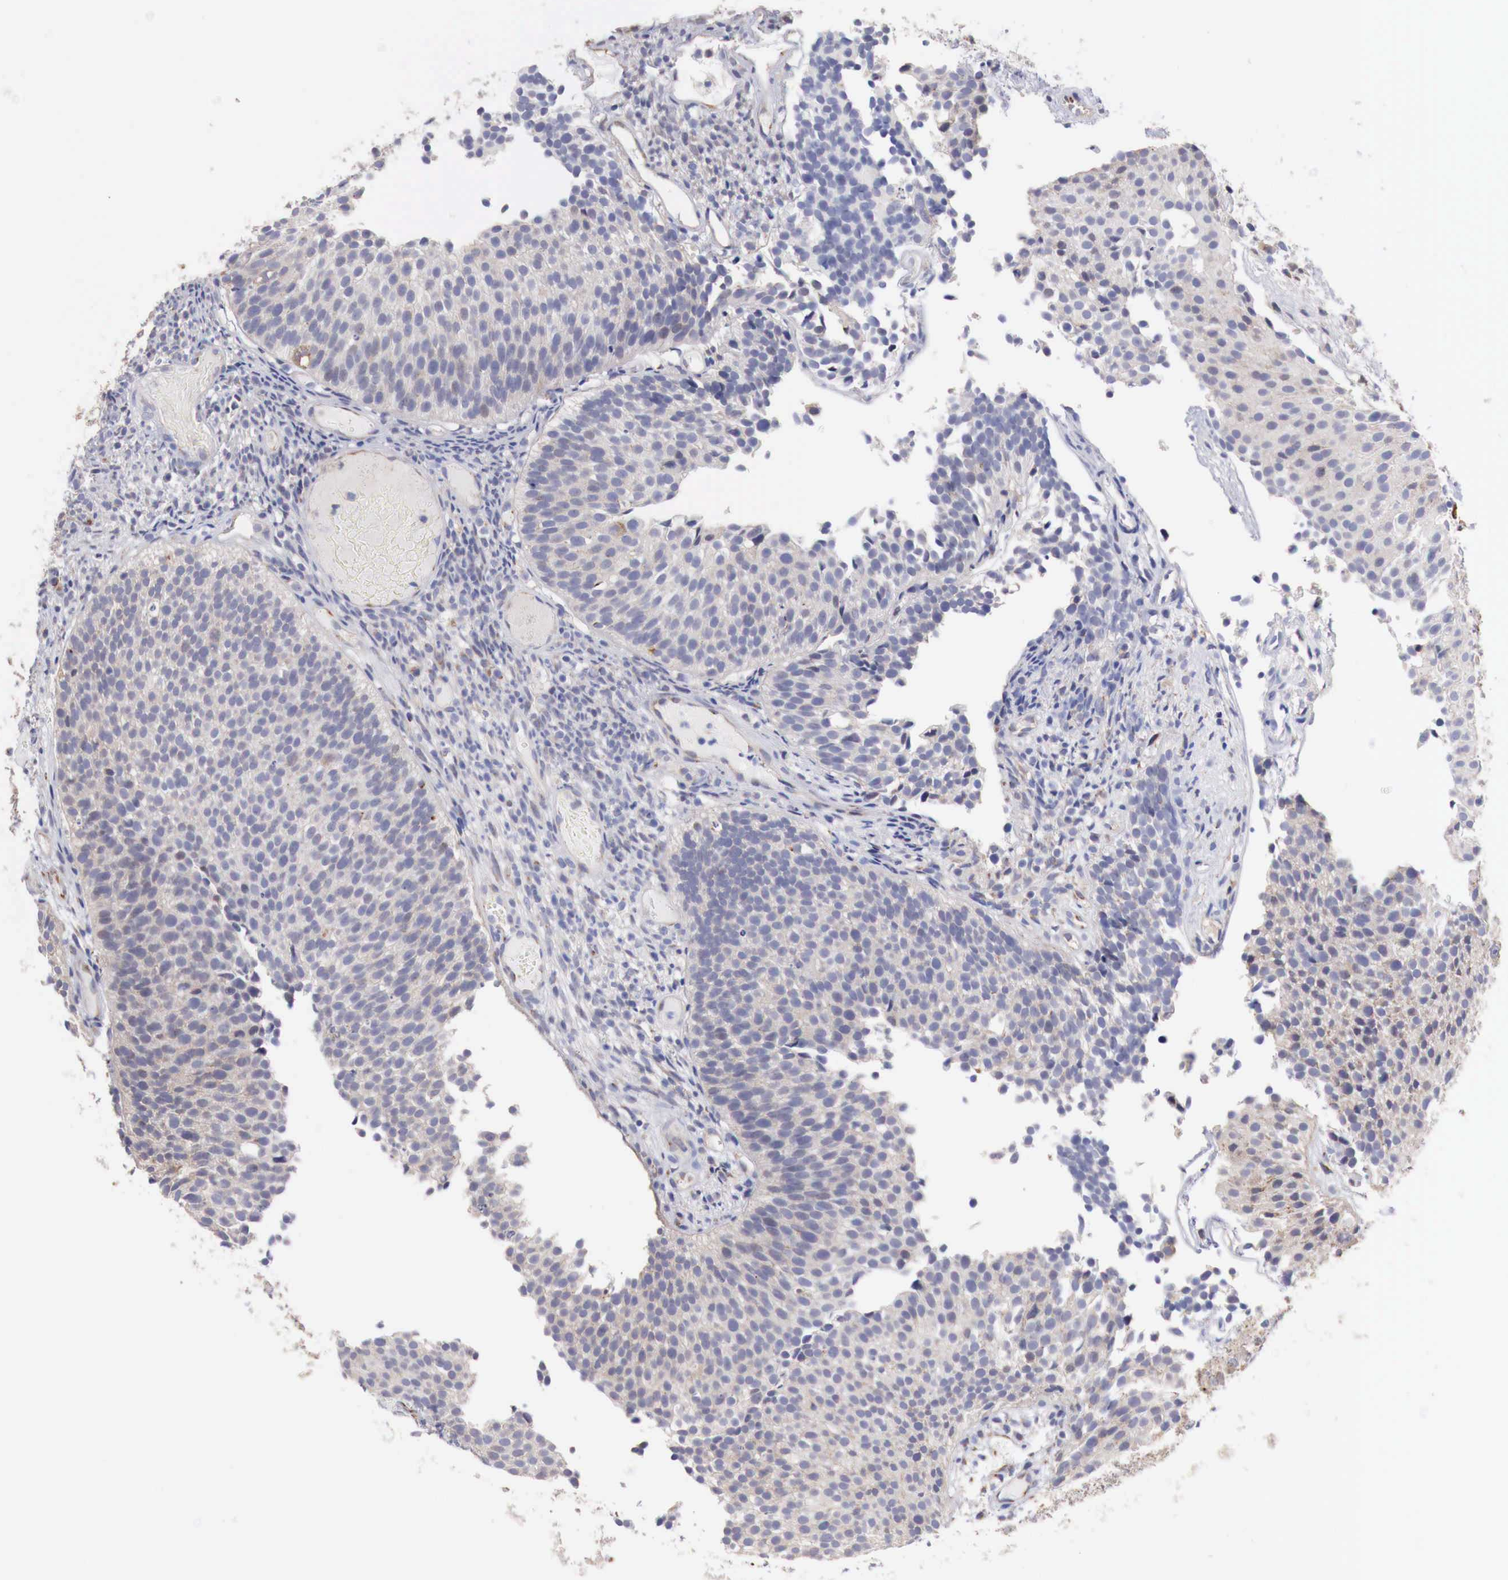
{"staining": {"intensity": "weak", "quantity": "25%-75%", "location": "cytoplasmic/membranous"}, "tissue": "urothelial cancer", "cell_type": "Tumor cells", "image_type": "cancer", "snomed": [{"axis": "morphology", "description": "Urothelial carcinoma, Low grade"}, {"axis": "topography", "description": "Urinary bladder"}], "caption": "Weak cytoplasmic/membranous expression for a protein is seen in about 25%-75% of tumor cells of low-grade urothelial carcinoma using IHC.", "gene": "SYAP1", "patient": {"sex": "male", "age": 85}}